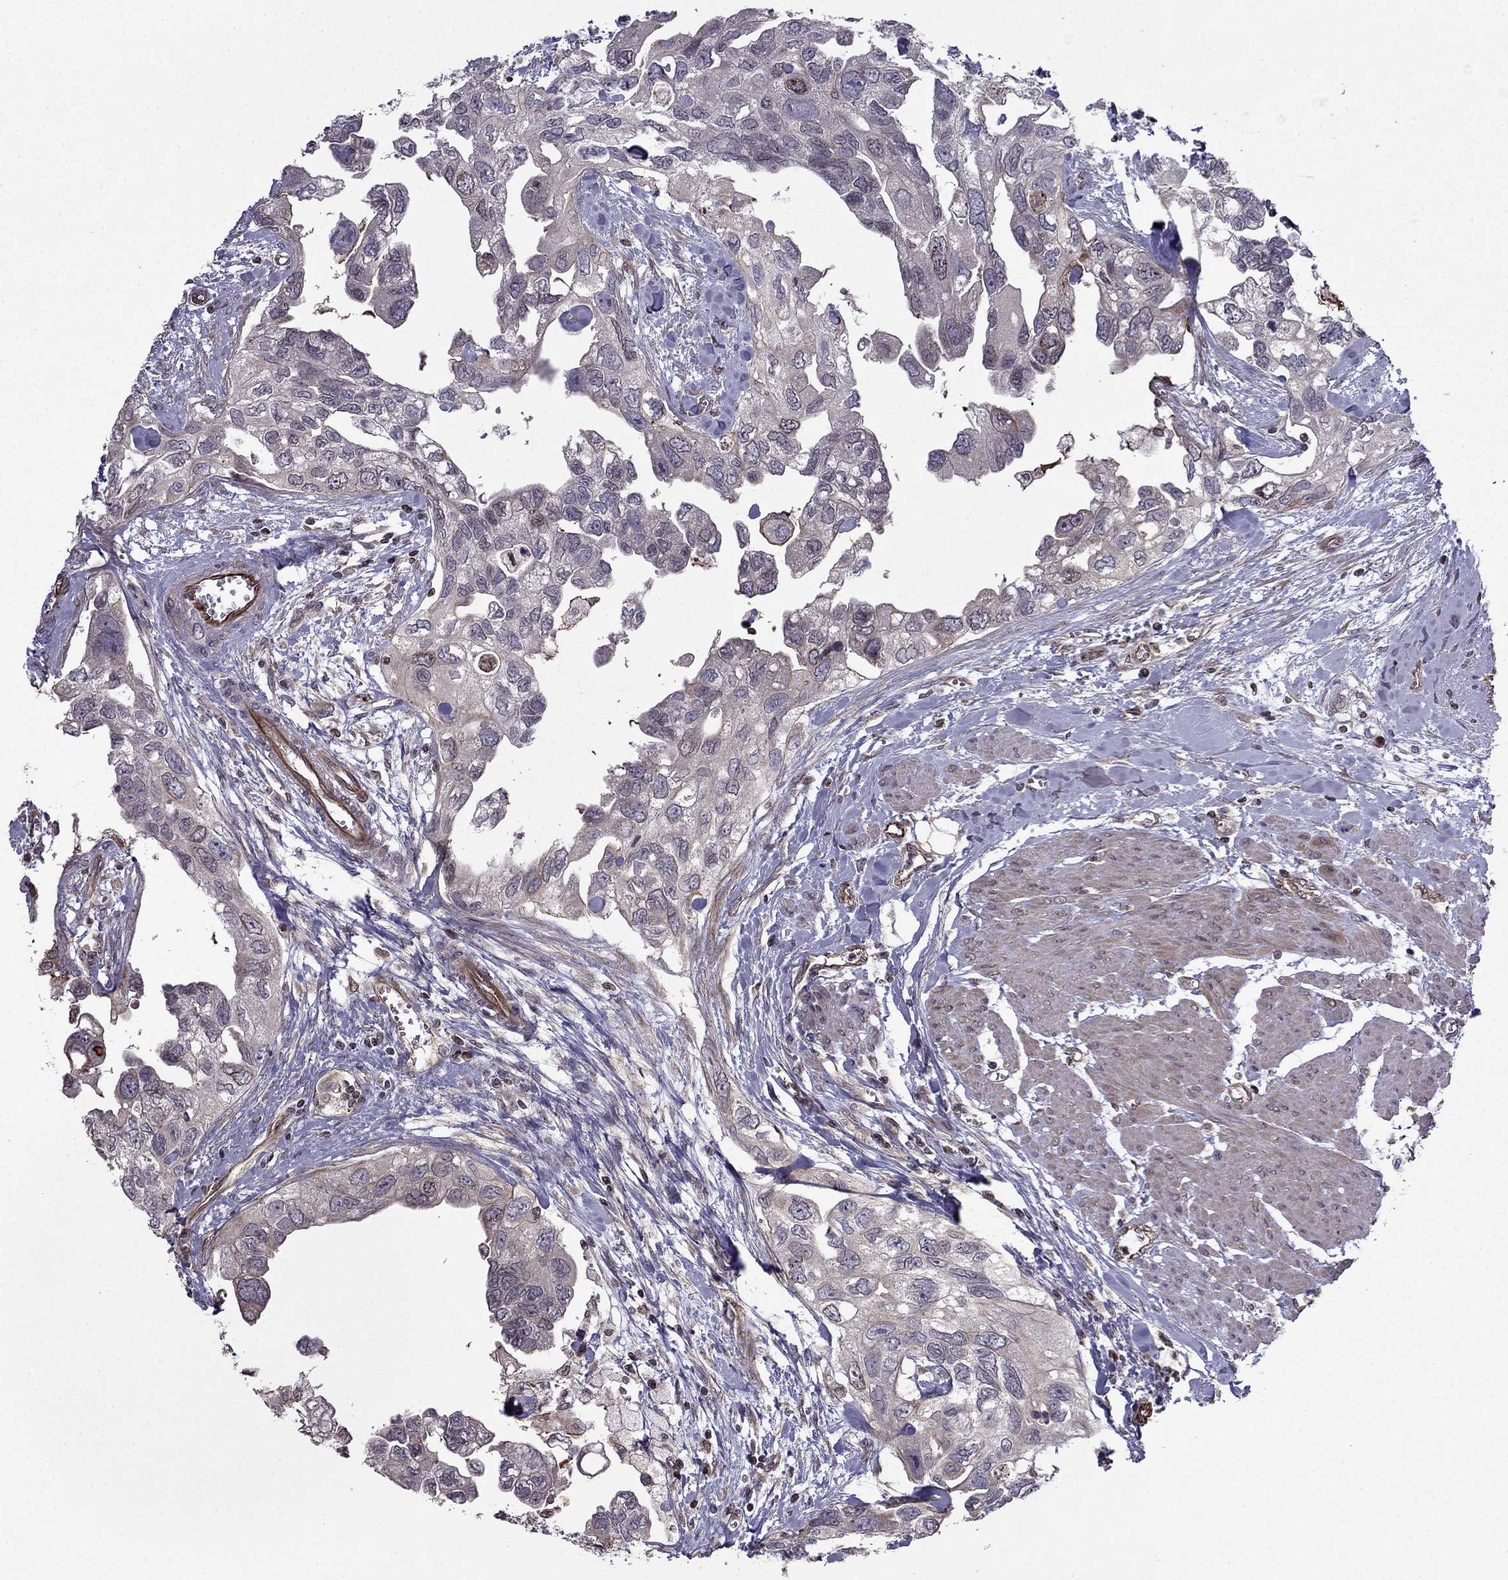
{"staining": {"intensity": "negative", "quantity": "none", "location": "none"}, "tissue": "urothelial cancer", "cell_type": "Tumor cells", "image_type": "cancer", "snomed": [{"axis": "morphology", "description": "Urothelial carcinoma, High grade"}, {"axis": "topography", "description": "Urinary bladder"}], "caption": "DAB immunohistochemical staining of human urothelial carcinoma (high-grade) reveals no significant positivity in tumor cells. (DAB (3,3'-diaminobenzidine) immunohistochemistry (IHC) visualized using brightfield microscopy, high magnification).", "gene": "CDC42BPA", "patient": {"sex": "male", "age": 59}}